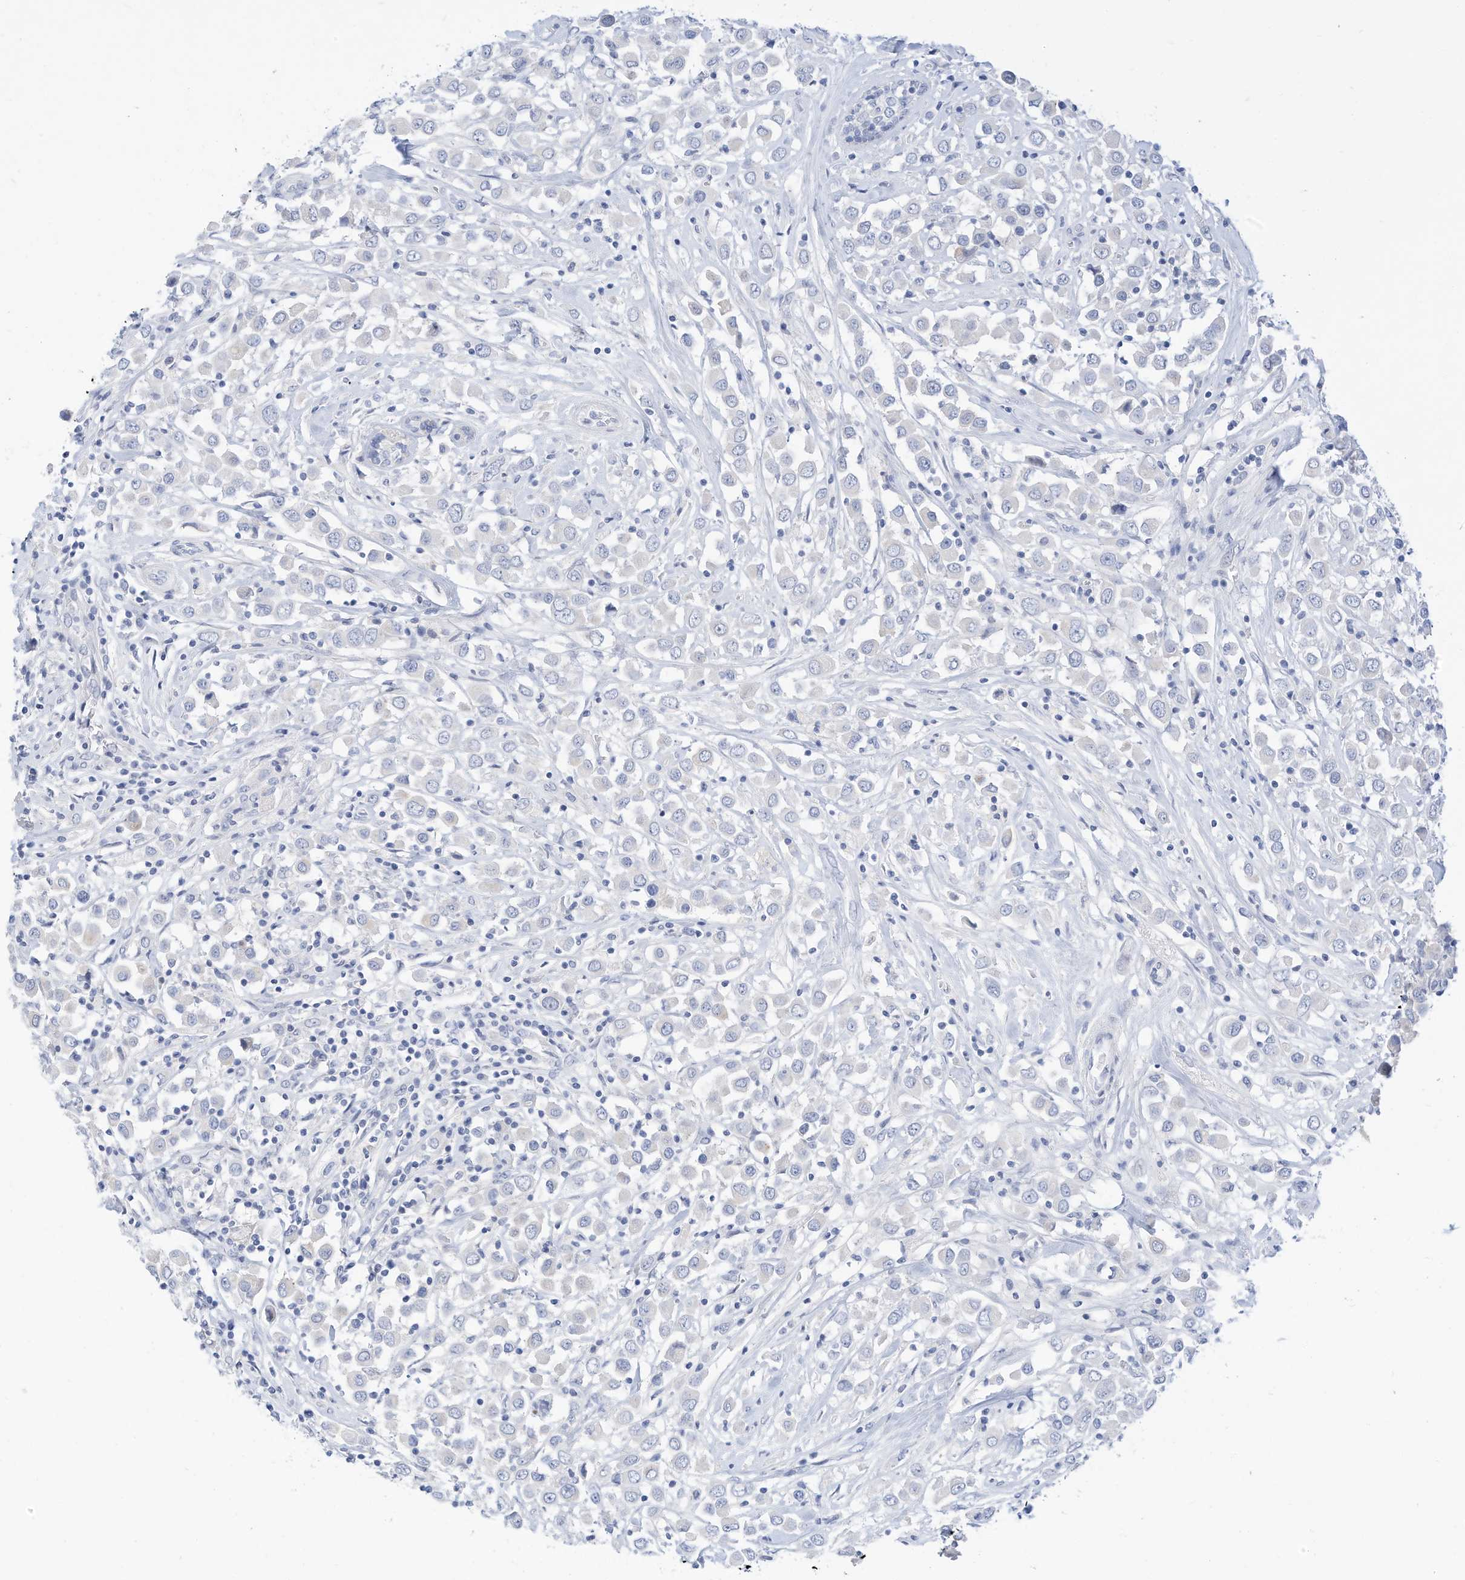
{"staining": {"intensity": "negative", "quantity": "none", "location": "none"}, "tissue": "breast cancer", "cell_type": "Tumor cells", "image_type": "cancer", "snomed": [{"axis": "morphology", "description": "Duct carcinoma"}, {"axis": "topography", "description": "Breast"}], "caption": "Immunohistochemistry of breast infiltrating ductal carcinoma displays no staining in tumor cells.", "gene": "SPOCD1", "patient": {"sex": "female", "age": 61}}